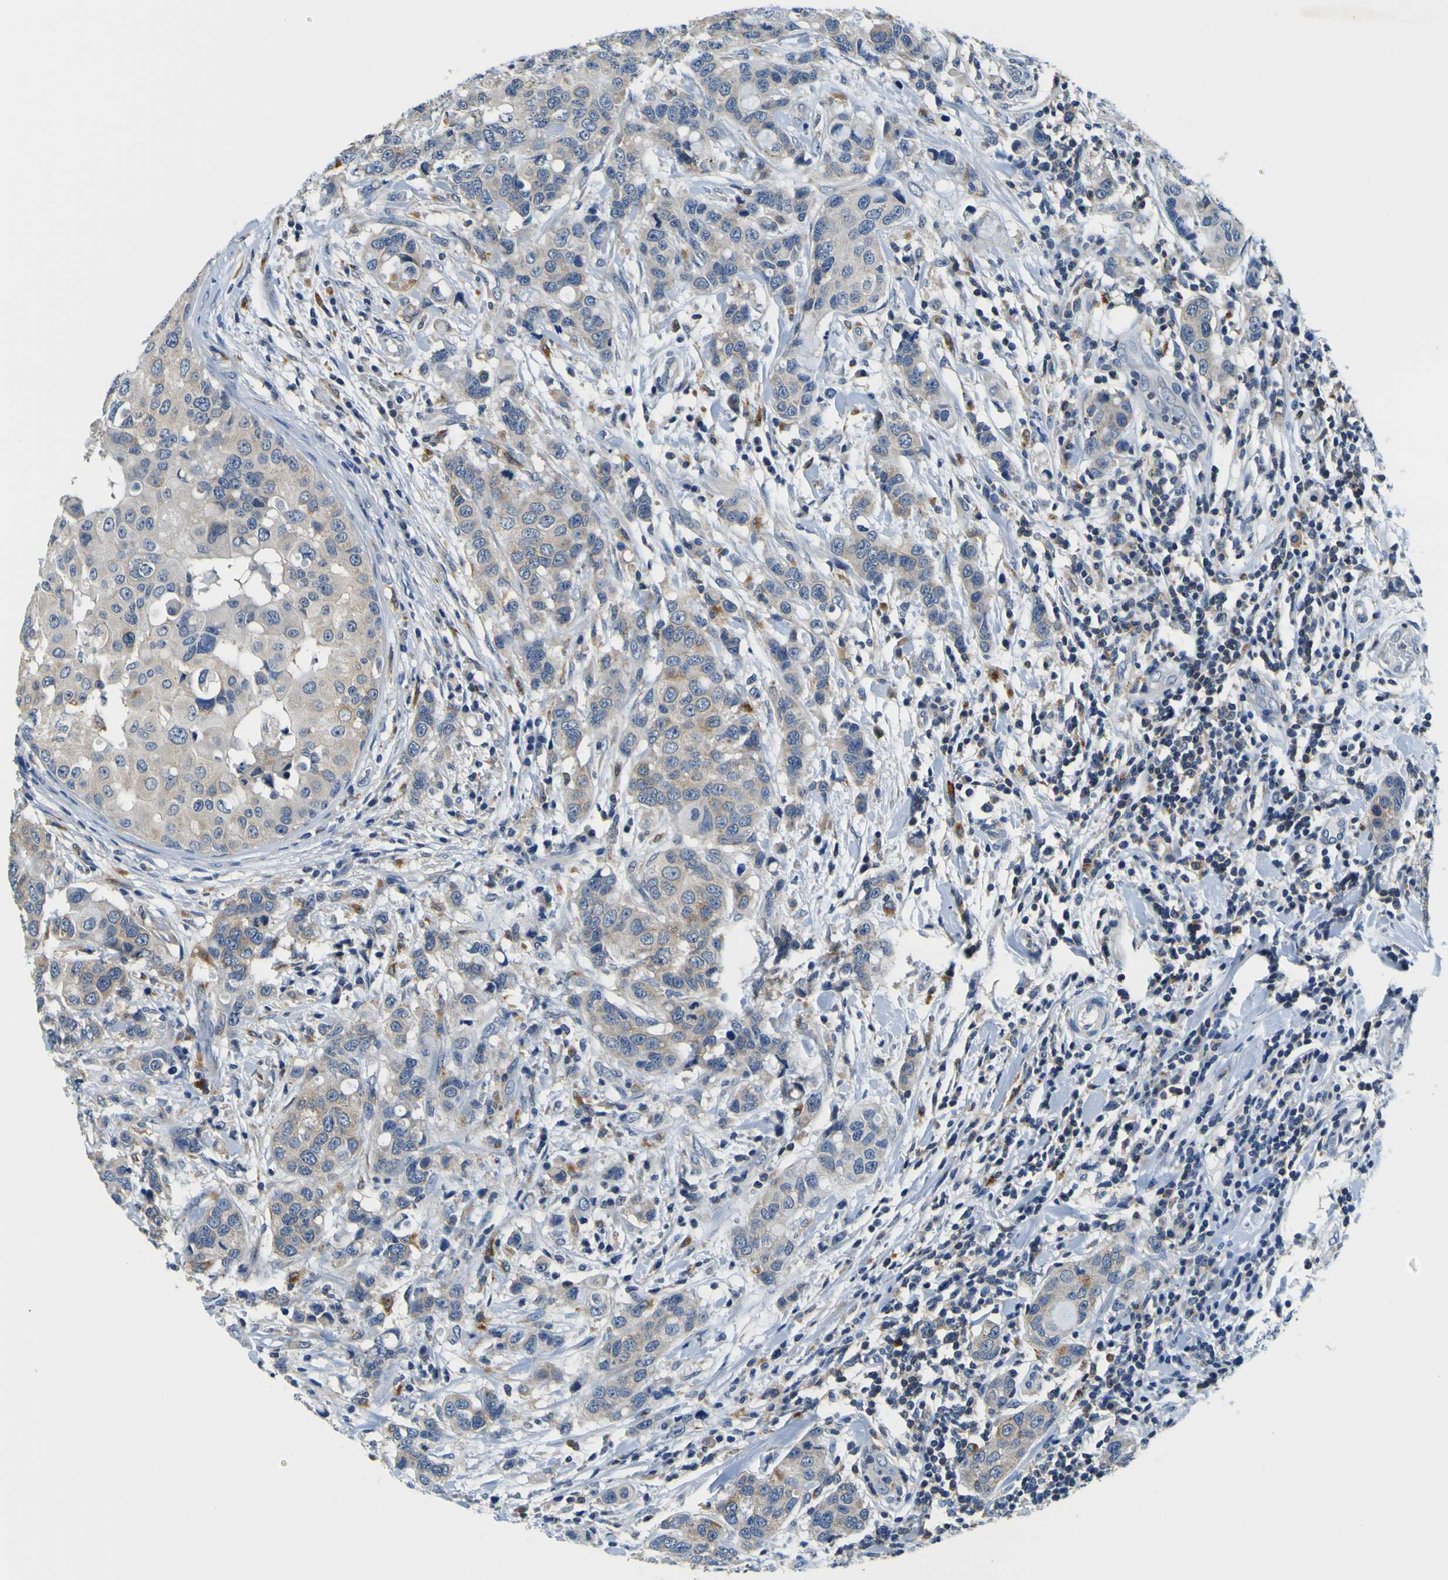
{"staining": {"intensity": "weak", "quantity": ">75%", "location": "cytoplasmic/membranous"}, "tissue": "breast cancer", "cell_type": "Tumor cells", "image_type": "cancer", "snomed": [{"axis": "morphology", "description": "Duct carcinoma"}, {"axis": "topography", "description": "Breast"}], "caption": "An image of breast cancer stained for a protein displays weak cytoplasmic/membranous brown staining in tumor cells. (brown staining indicates protein expression, while blue staining denotes nuclei).", "gene": "TNIK", "patient": {"sex": "female", "age": 27}}